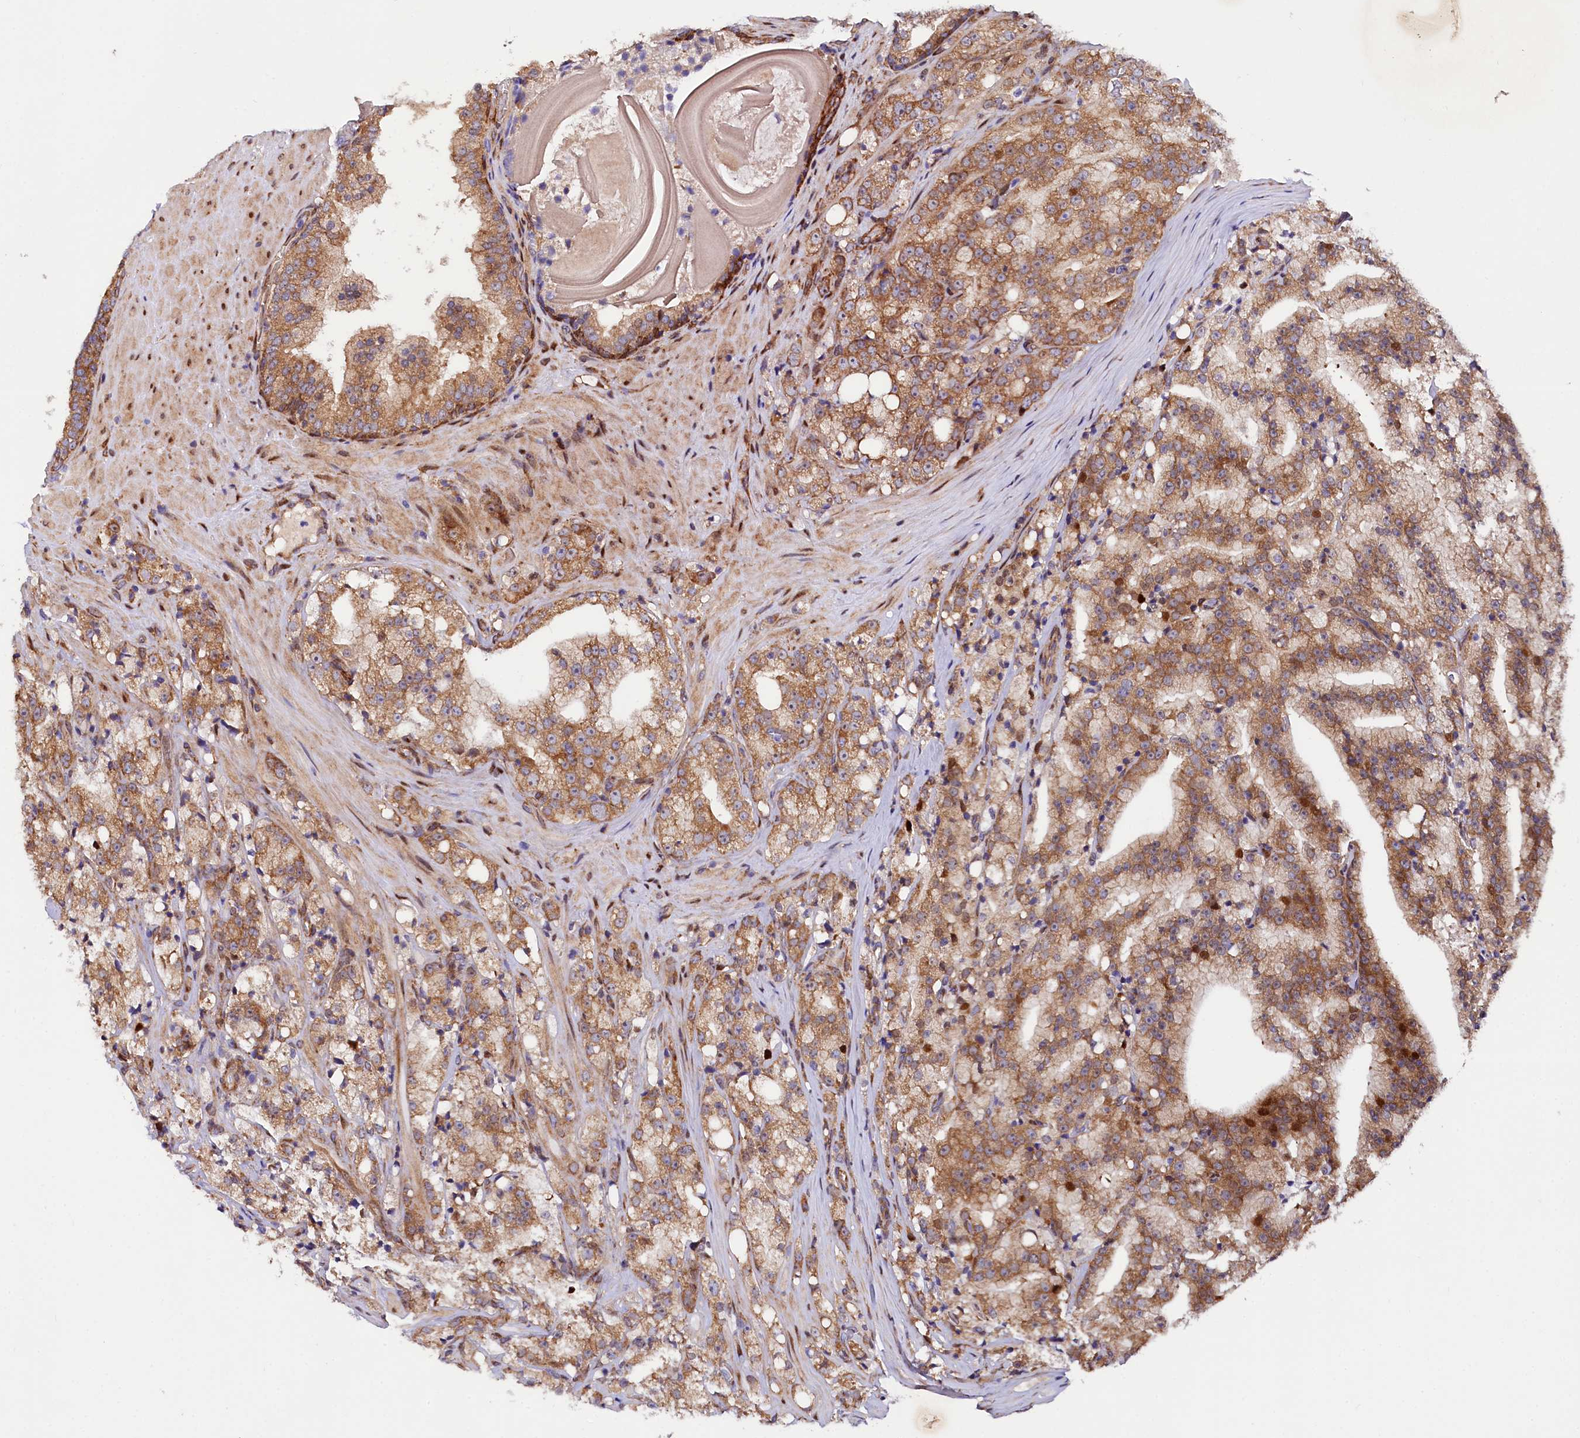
{"staining": {"intensity": "moderate", "quantity": ">75%", "location": "cytoplasmic/membranous"}, "tissue": "prostate cancer", "cell_type": "Tumor cells", "image_type": "cancer", "snomed": [{"axis": "morphology", "description": "Adenocarcinoma, High grade"}, {"axis": "topography", "description": "Prostate"}], "caption": "Protein staining reveals moderate cytoplasmic/membranous staining in about >75% of tumor cells in prostate high-grade adenocarcinoma.", "gene": "PDZRN3", "patient": {"sex": "male", "age": 64}}